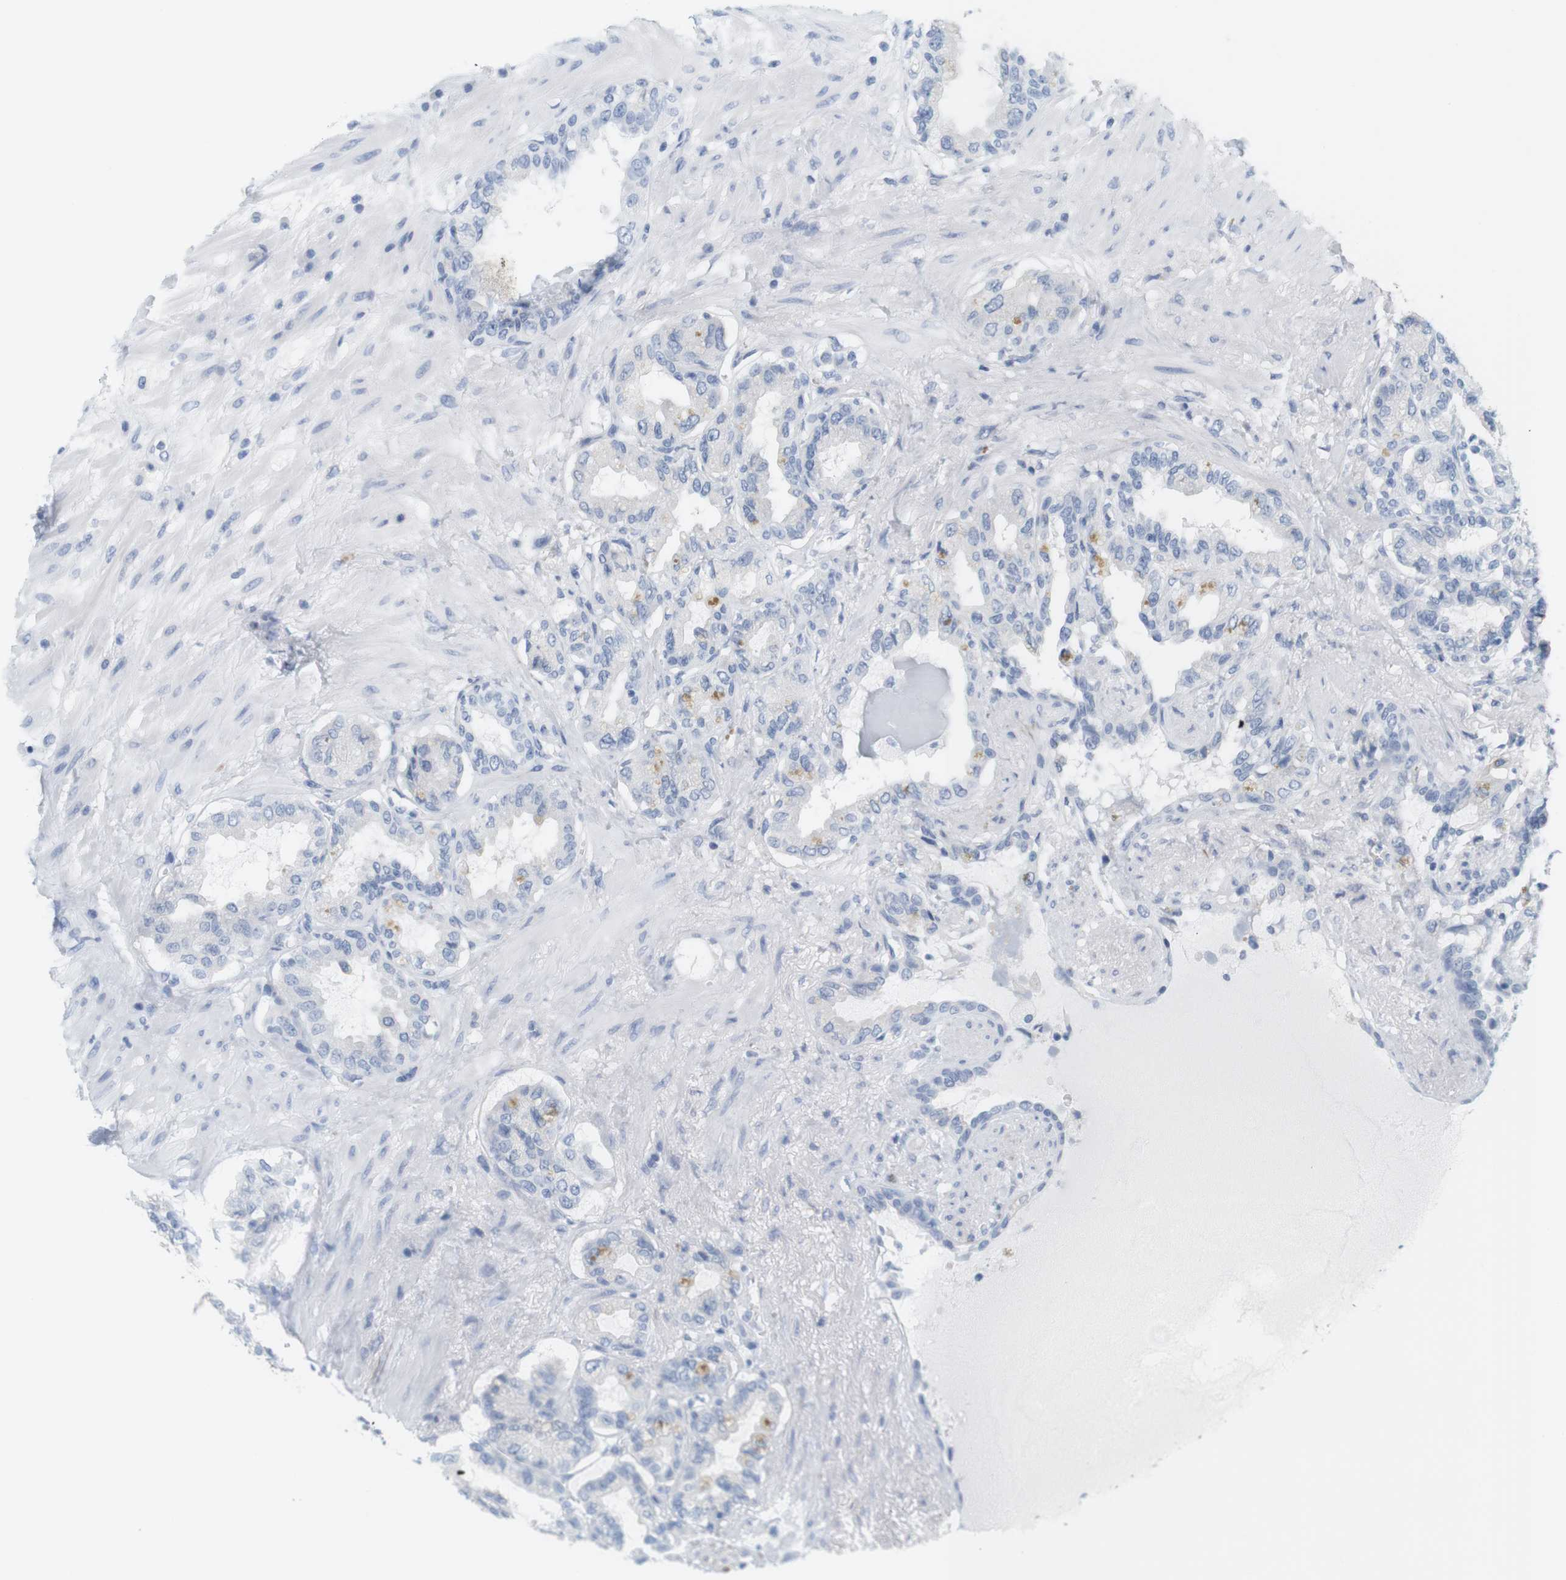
{"staining": {"intensity": "negative", "quantity": "none", "location": "none"}, "tissue": "seminal vesicle", "cell_type": "Glandular cells", "image_type": "normal", "snomed": [{"axis": "morphology", "description": "Normal tissue, NOS"}, {"axis": "topography", "description": "Seminal veicle"}], "caption": "Image shows no protein positivity in glandular cells of normal seminal vesicle.", "gene": "OPRM1", "patient": {"sex": "male", "age": 61}}